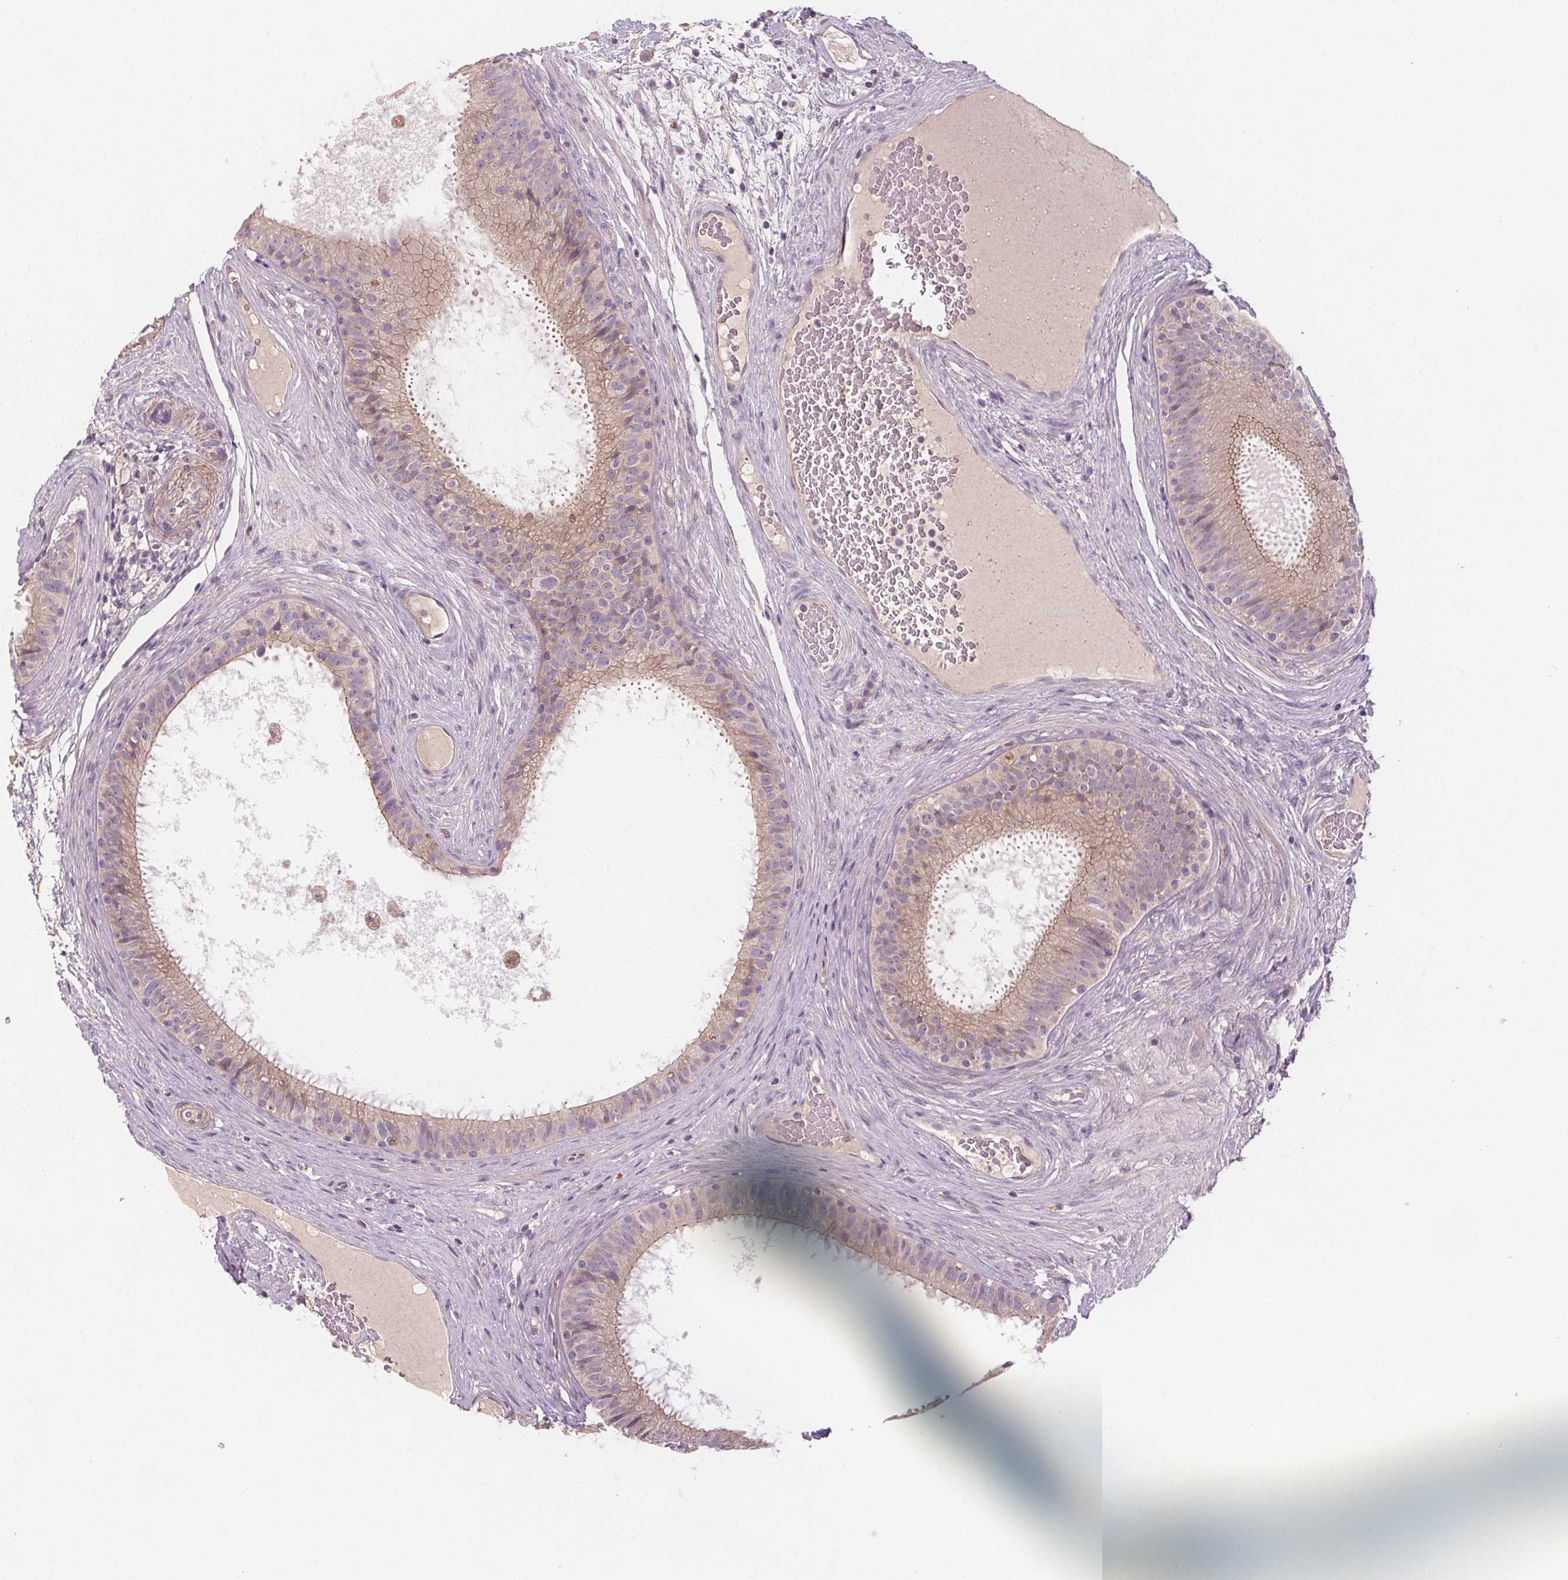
{"staining": {"intensity": "weak", "quantity": "<25%", "location": "cytoplasmic/membranous"}, "tissue": "epididymis", "cell_type": "Glandular cells", "image_type": "normal", "snomed": [{"axis": "morphology", "description": "Normal tissue, NOS"}, {"axis": "topography", "description": "Epididymis"}], "caption": "The histopathology image shows no staining of glandular cells in normal epididymis.", "gene": "VNN1", "patient": {"sex": "male", "age": 59}}